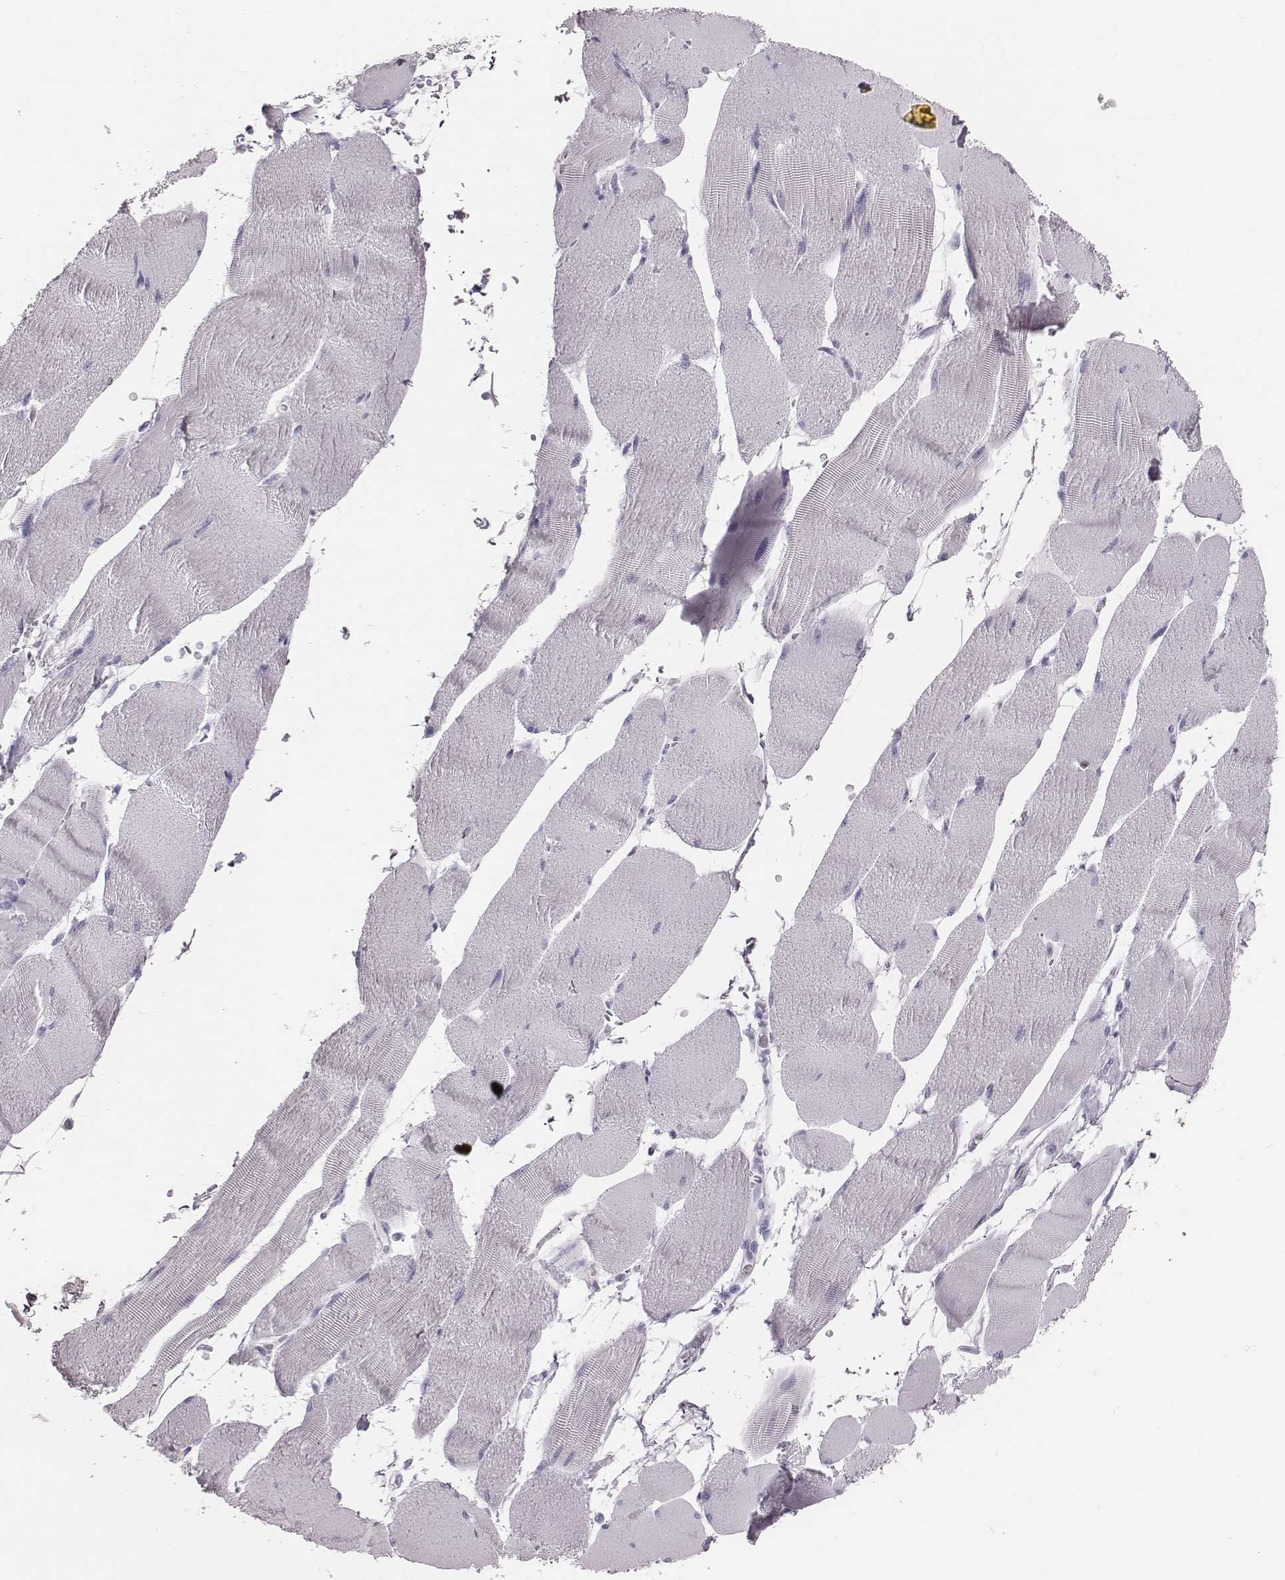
{"staining": {"intensity": "negative", "quantity": "none", "location": "none"}, "tissue": "skeletal muscle", "cell_type": "Myocytes", "image_type": "normal", "snomed": [{"axis": "morphology", "description": "Normal tissue, NOS"}, {"axis": "topography", "description": "Skeletal muscle"}], "caption": "IHC of normal skeletal muscle displays no positivity in myocytes.", "gene": "H1", "patient": {"sex": "male", "age": 56}}